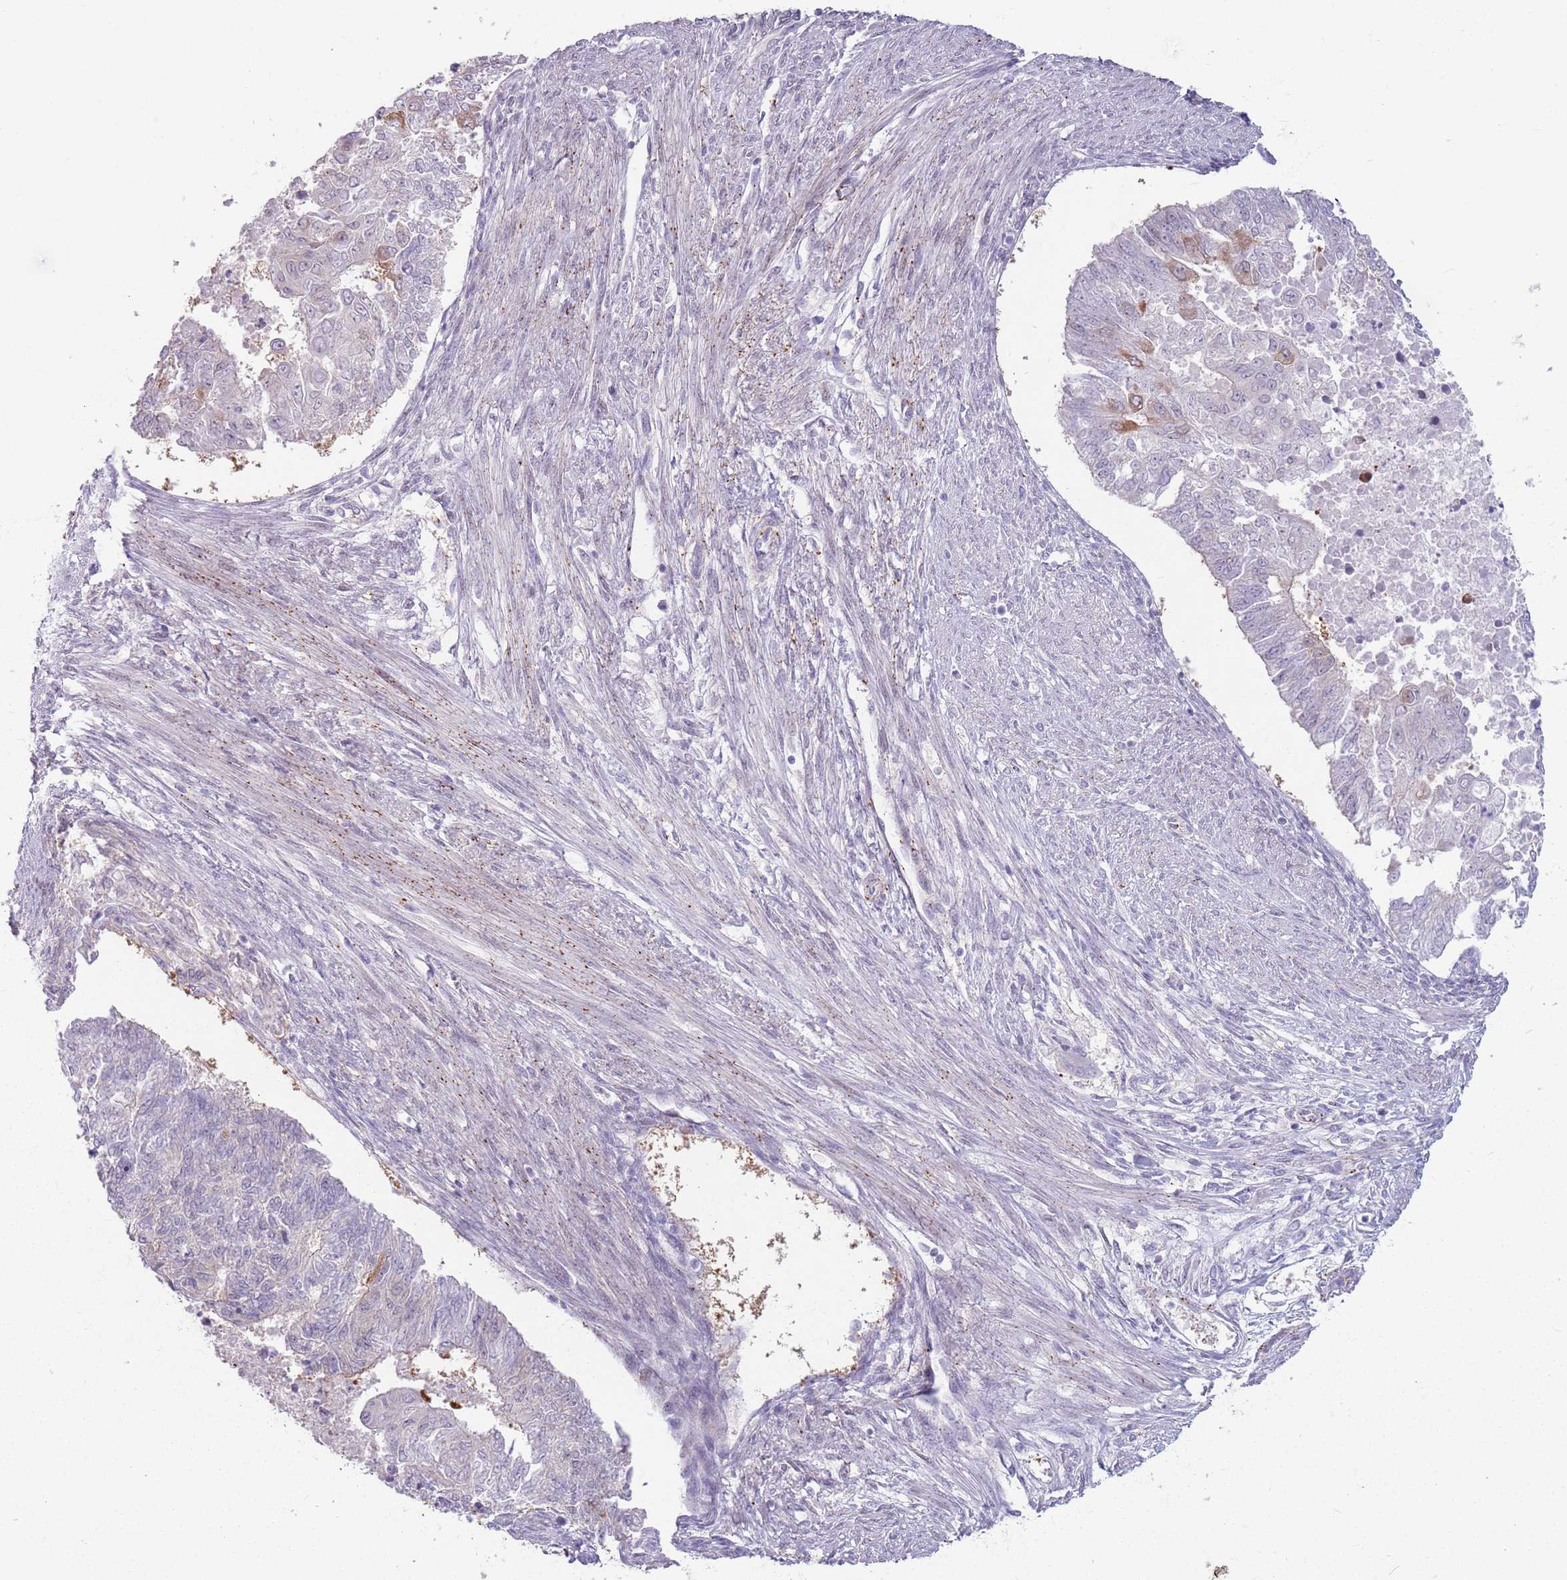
{"staining": {"intensity": "moderate", "quantity": "<25%", "location": "cytoplasmic/membranous"}, "tissue": "endometrial cancer", "cell_type": "Tumor cells", "image_type": "cancer", "snomed": [{"axis": "morphology", "description": "Adenocarcinoma, NOS"}, {"axis": "topography", "description": "Endometrium"}], "caption": "Moderate cytoplasmic/membranous staining is appreciated in approximately <25% of tumor cells in endometrial cancer.", "gene": "LDHD", "patient": {"sex": "female", "age": 32}}